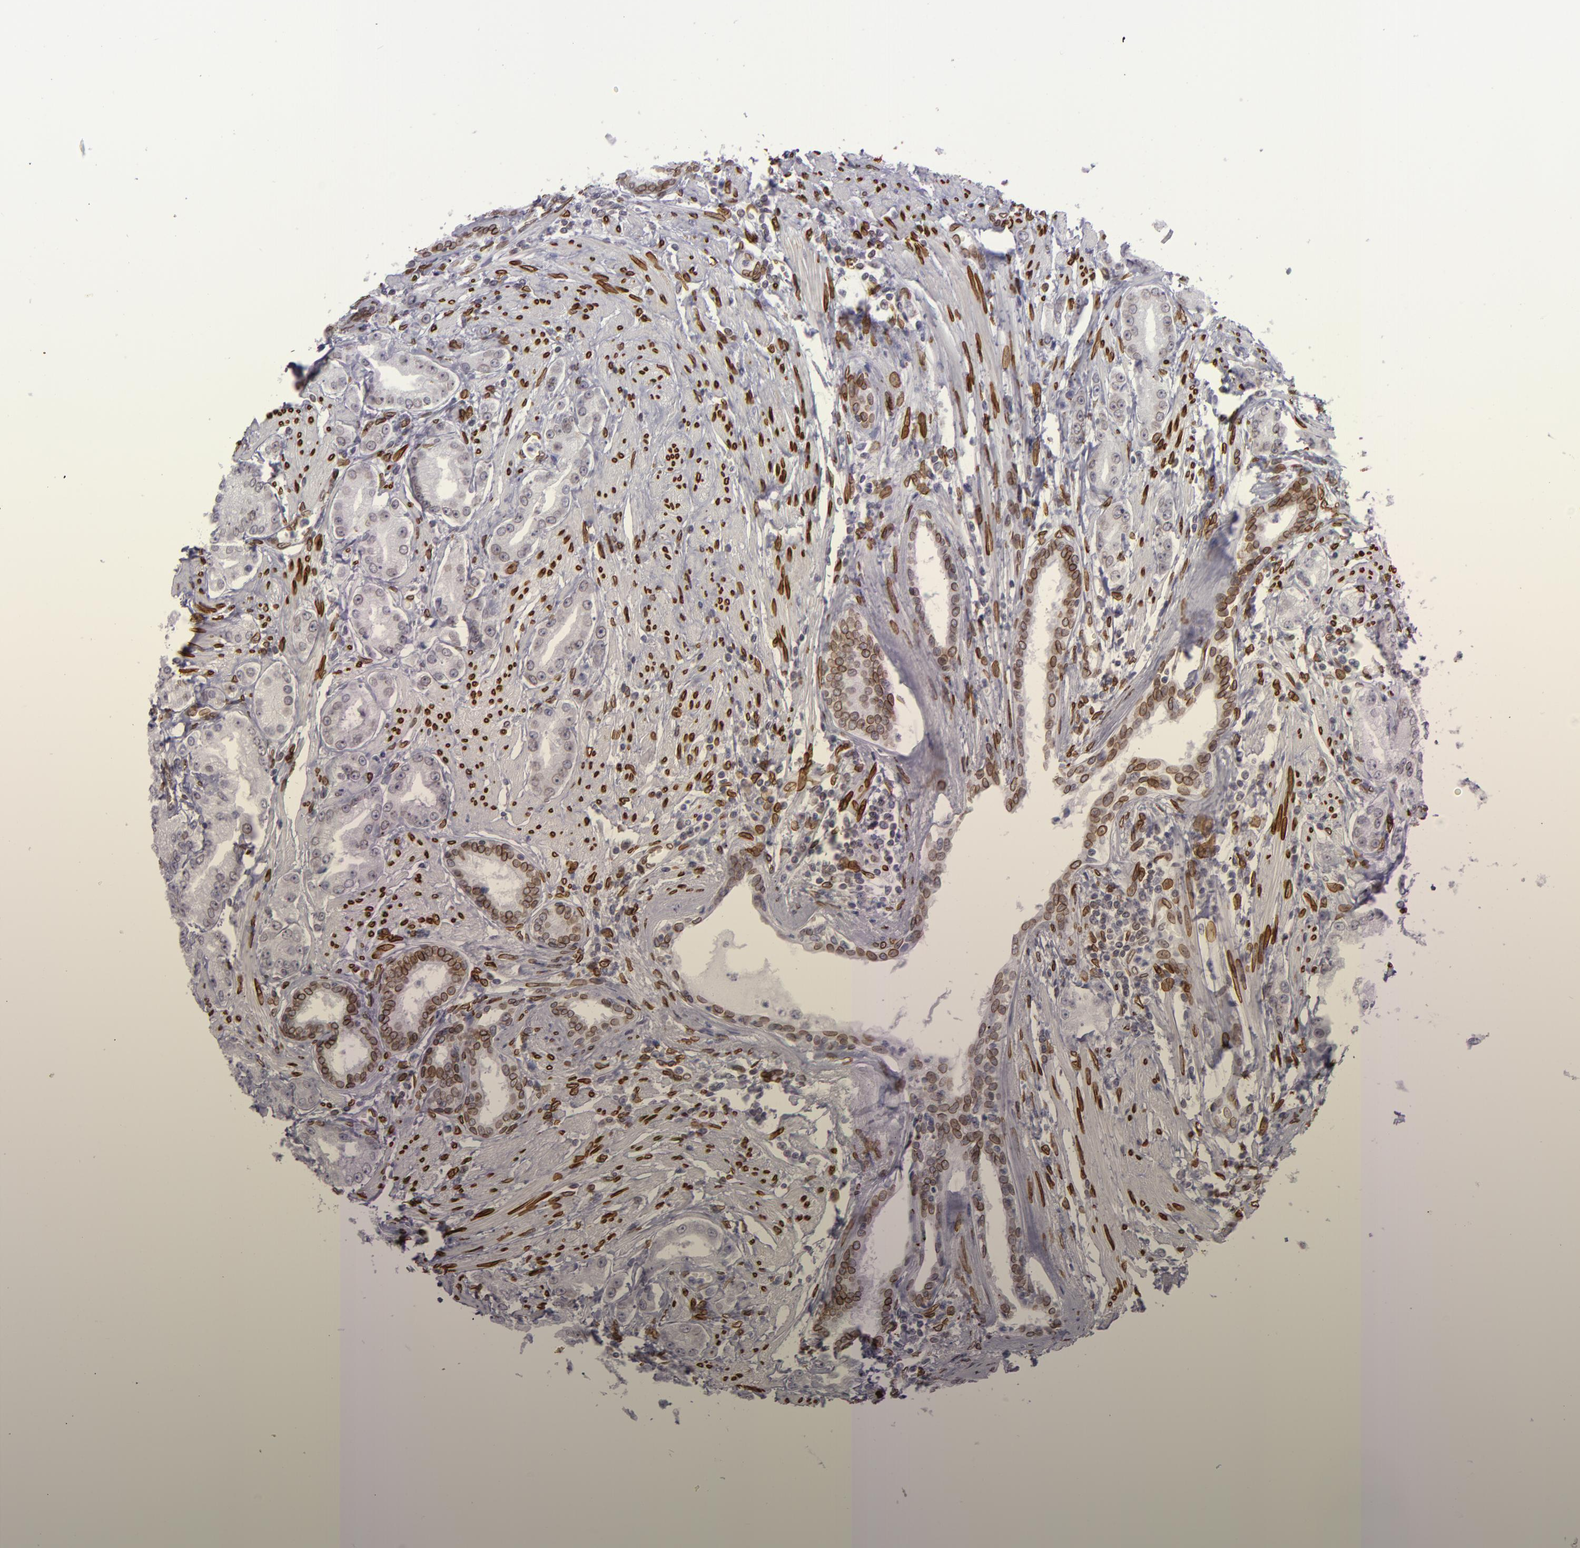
{"staining": {"intensity": "moderate", "quantity": "25%-75%", "location": "nuclear"}, "tissue": "prostate cancer", "cell_type": "Tumor cells", "image_type": "cancer", "snomed": [{"axis": "morphology", "description": "Adenocarcinoma, Medium grade"}, {"axis": "topography", "description": "Prostate"}], "caption": "A micrograph showing moderate nuclear staining in approximately 25%-75% of tumor cells in prostate cancer (medium-grade adenocarcinoma), as visualized by brown immunohistochemical staining.", "gene": "EMD", "patient": {"sex": "male", "age": 72}}